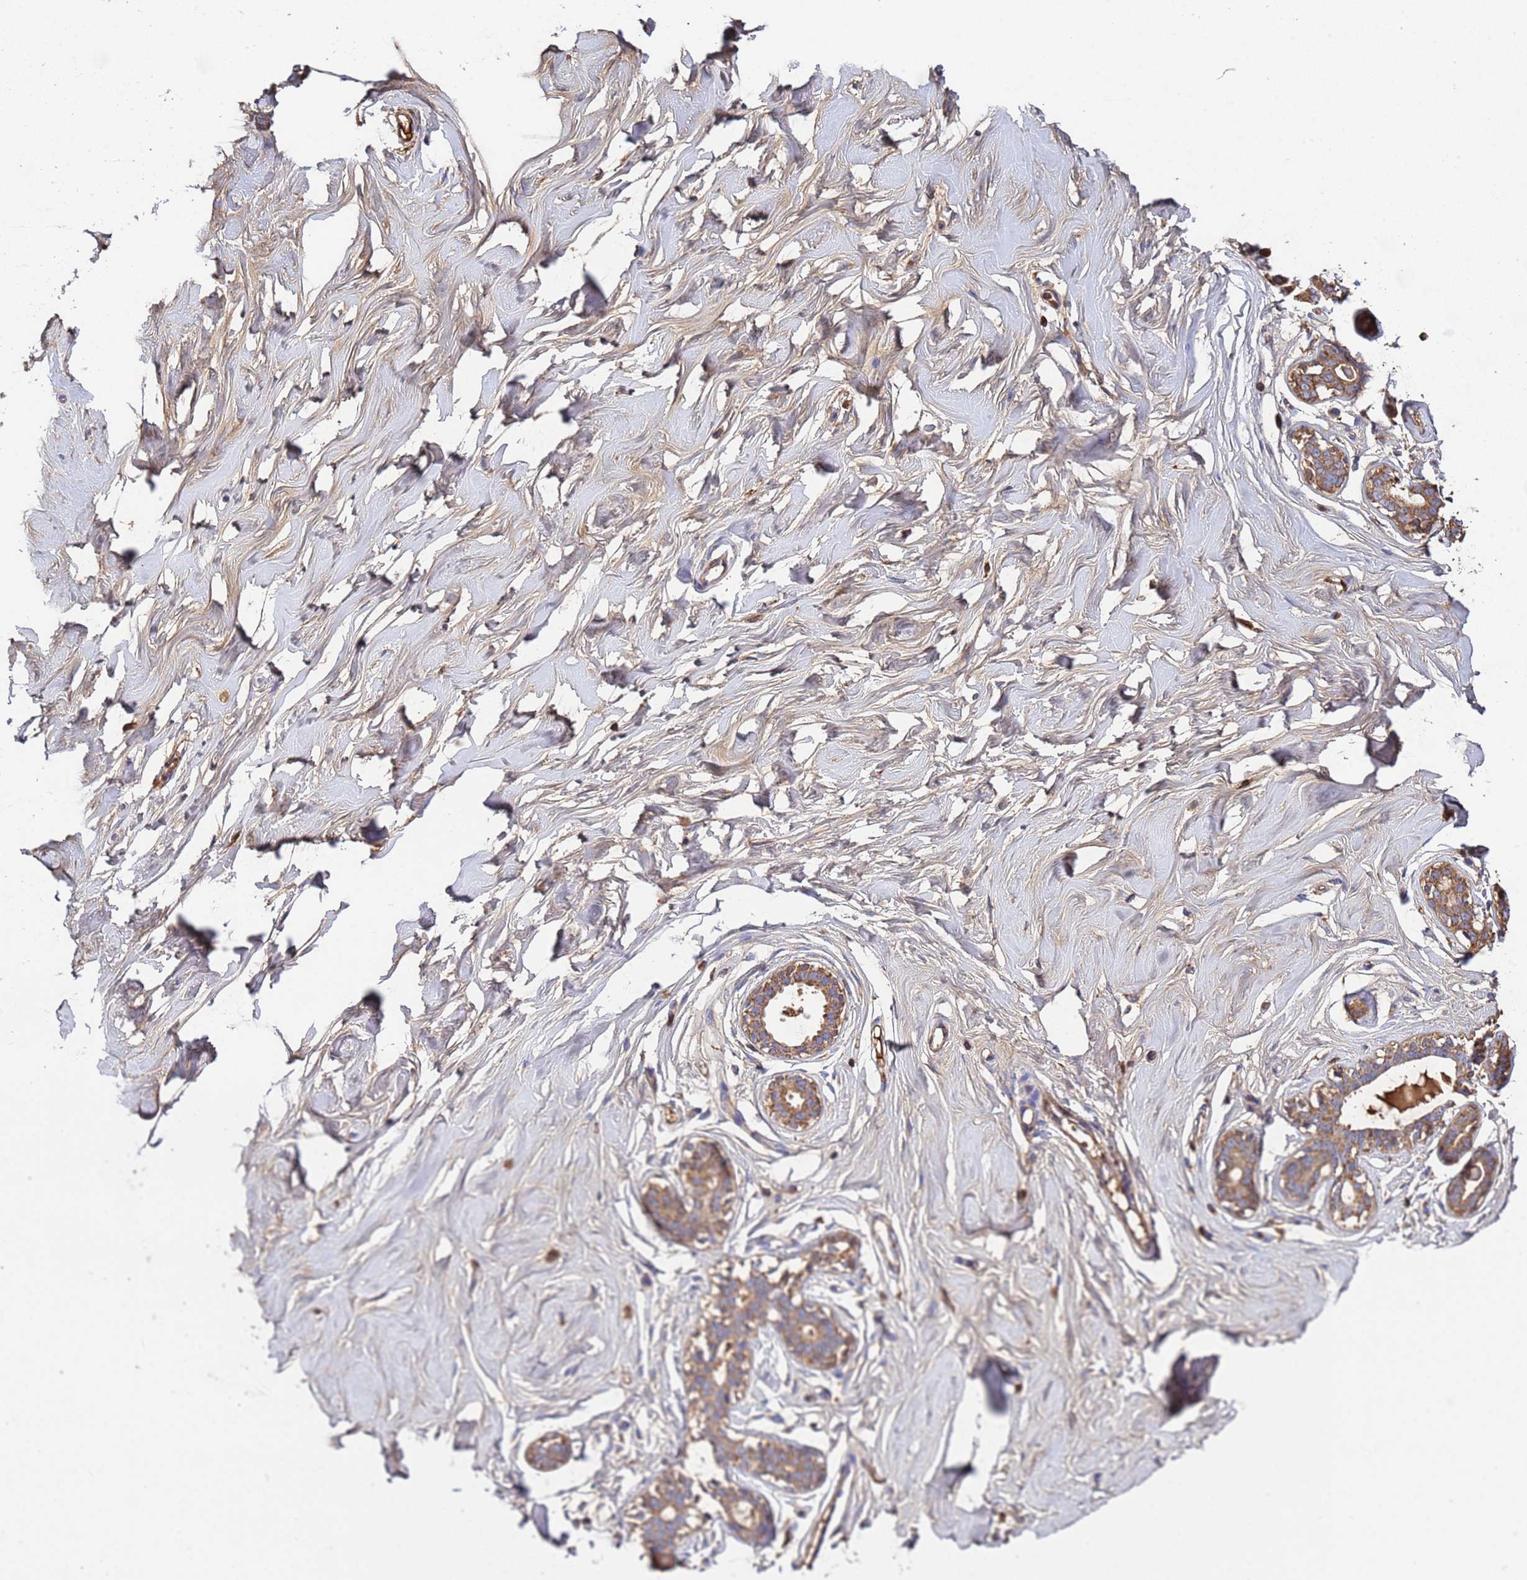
{"staining": {"intensity": "weak", "quantity": "25%-75%", "location": "cytoplasmic/membranous"}, "tissue": "breast", "cell_type": "Adipocytes", "image_type": "normal", "snomed": [{"axis": "morphology", "description": "Normal tissue, NOS"}, {"axis": "morphology", "description": "Adenoma, NOS"}, {"axis": "topography", "description": "Breast"}], "caption": "A low amount of weak cytoplasmic/membranous positivity is appreciated in approximately 25%-75% of adipocytes in normal breast.", "gene": "GLUD1", "patient": {"sex": "female", "age": 23}}